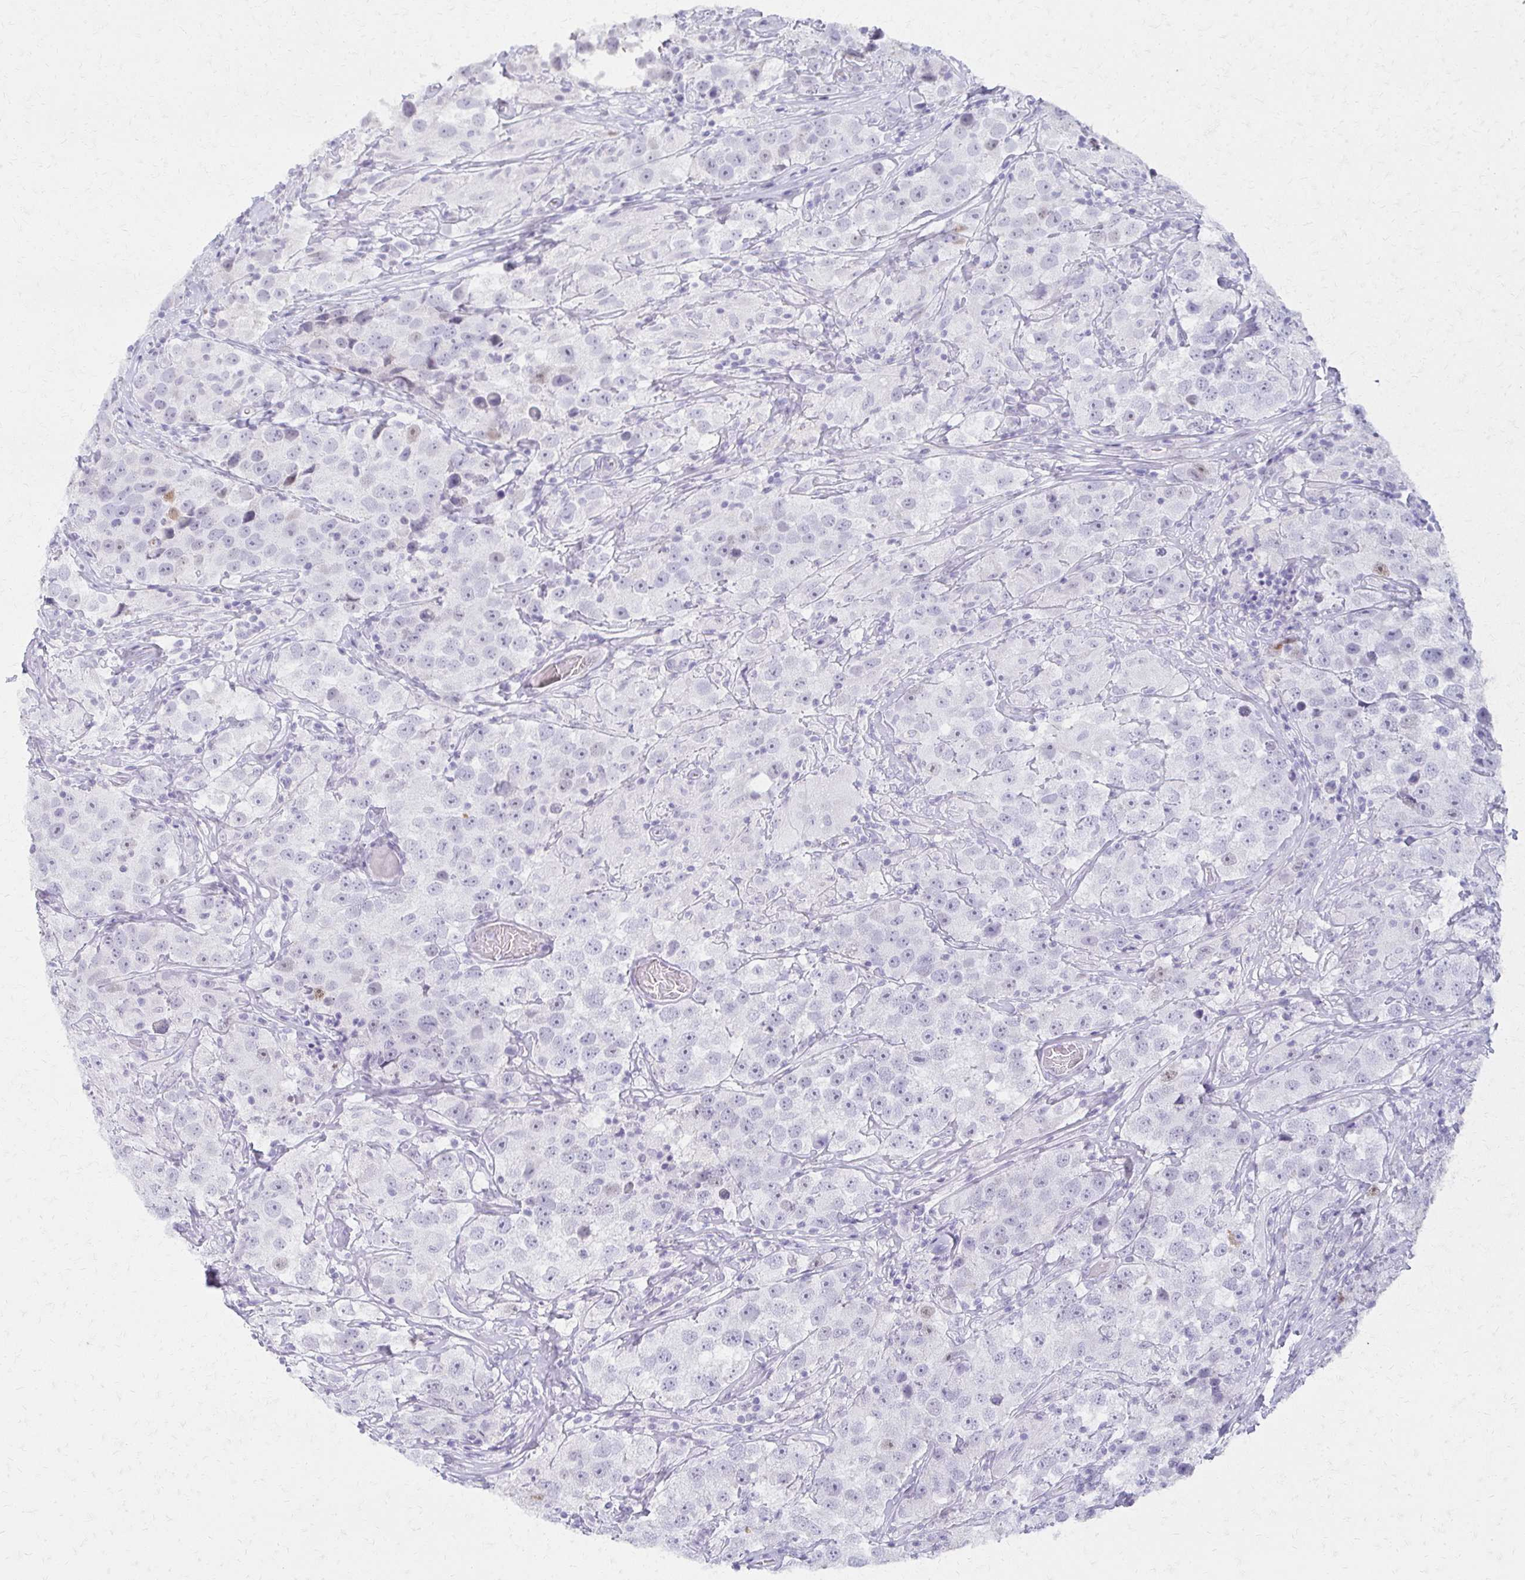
{"staining": {"intensity": "negative", "quantity": "none", "location": "none"}, "tissue": "testis cancer", "cell_type": "Tumor cells", "image_type": "cancer", "snomed": [{"axis": "morphology", "description": "Seminoma, NOS"}, {"axis": "topography", "description": "Testis"}], "caption": "High magnification brightfield microscopy of testis seminoma stained with DAB (3,3'-diaminobenzidine) (brown) and counterstained with hematoxylin (blue): tumor cells show no significant expression.", "gene": "MORC4", "patient": {"sex": "male", "age": 46}}